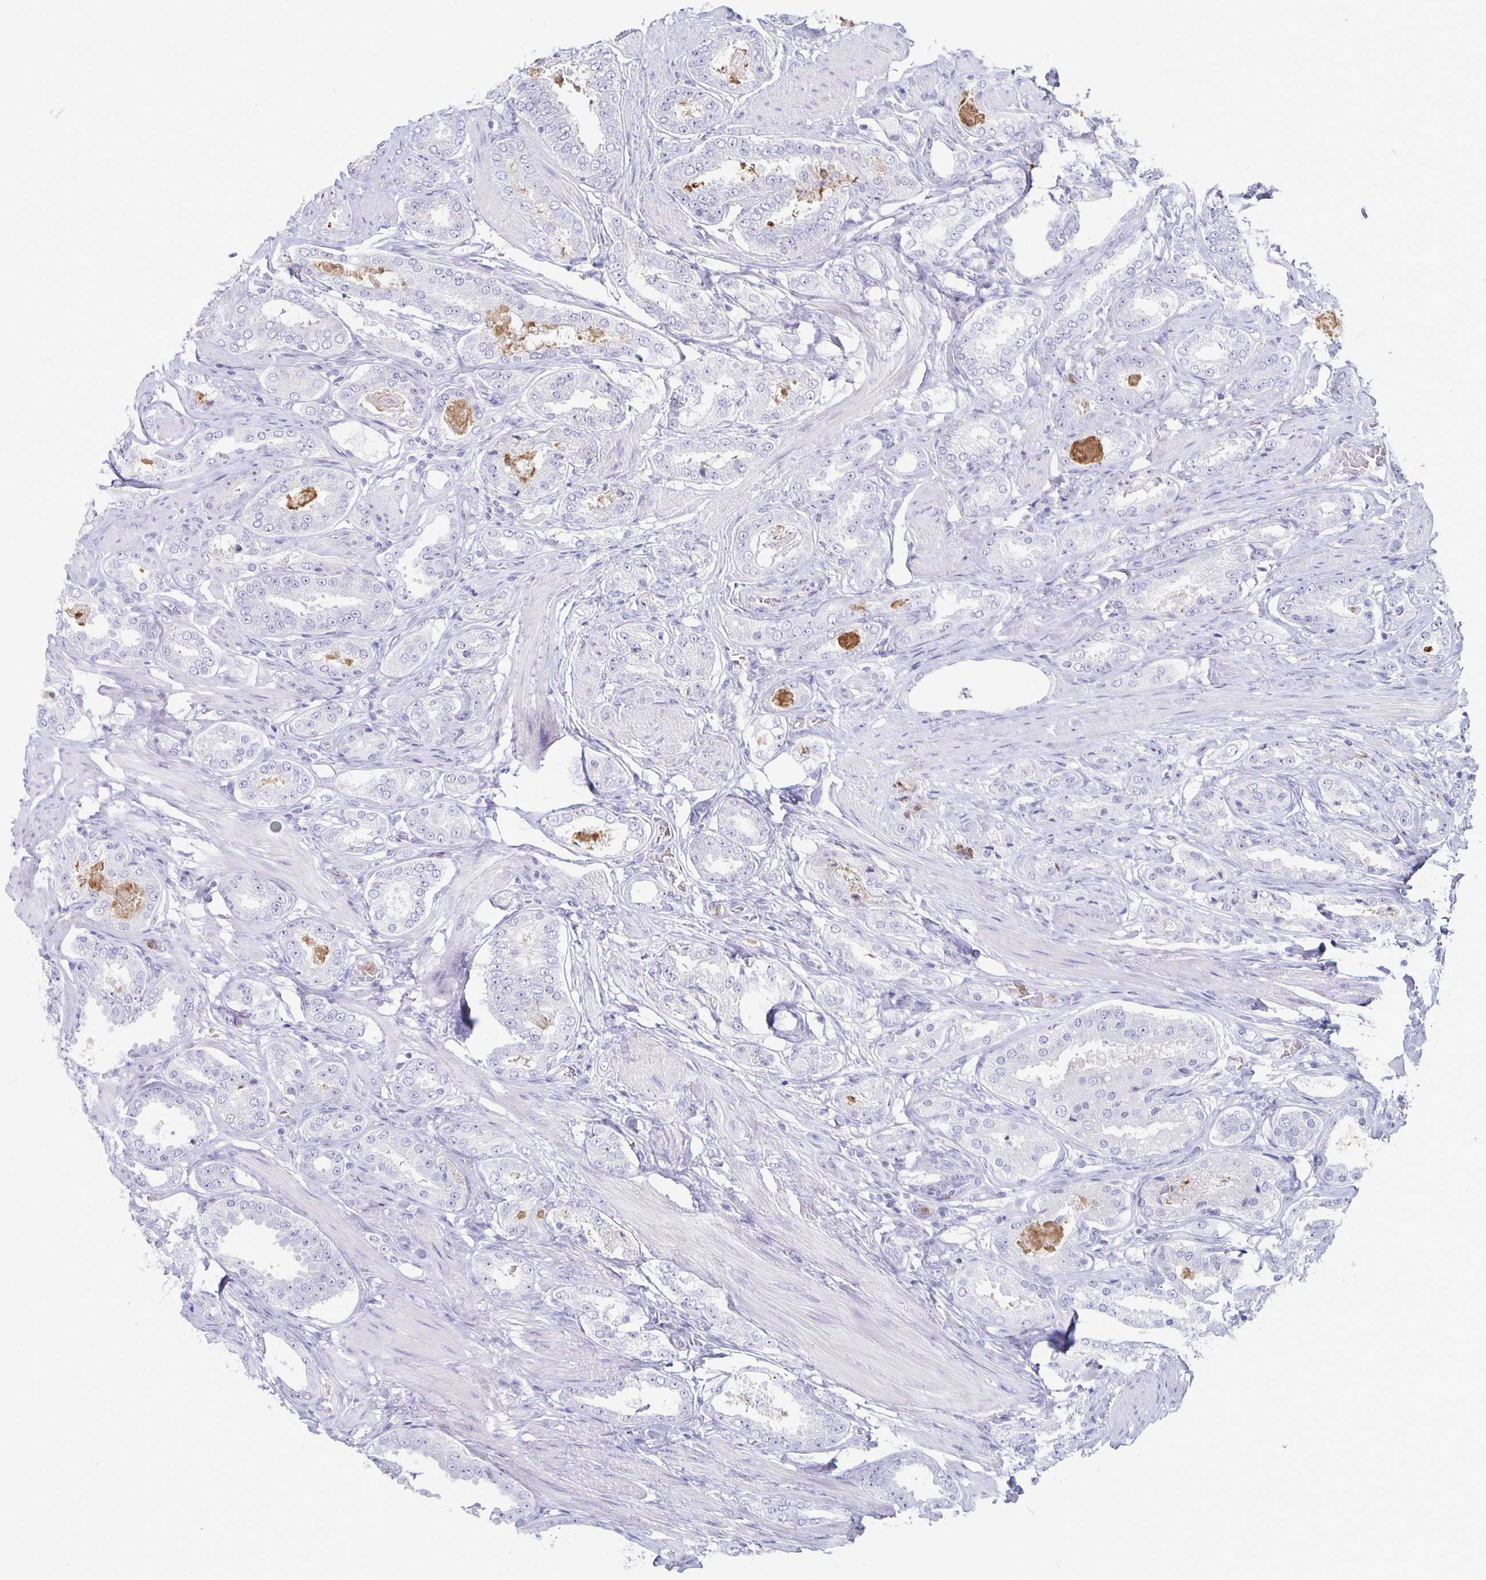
{"staining": {"intensity": "negative", "quantity": "none", "location": "none"}, "tissue": "prostate cancer", "cell_type": "Tumor cells", "image_type": "cancer", "snomed": [{"axis": "morphology", "description": "Adenocarcinoma, High grade"}, {"axis": "topography", "description": "Prostate"}], "caption": "Immunohistochemical staining of human prostate high-grade adenocarcinoma demonstrates no significant expression in tumor cells.", "gene": "PLCB3", "patient": {"sex": "male", "age": 63}}